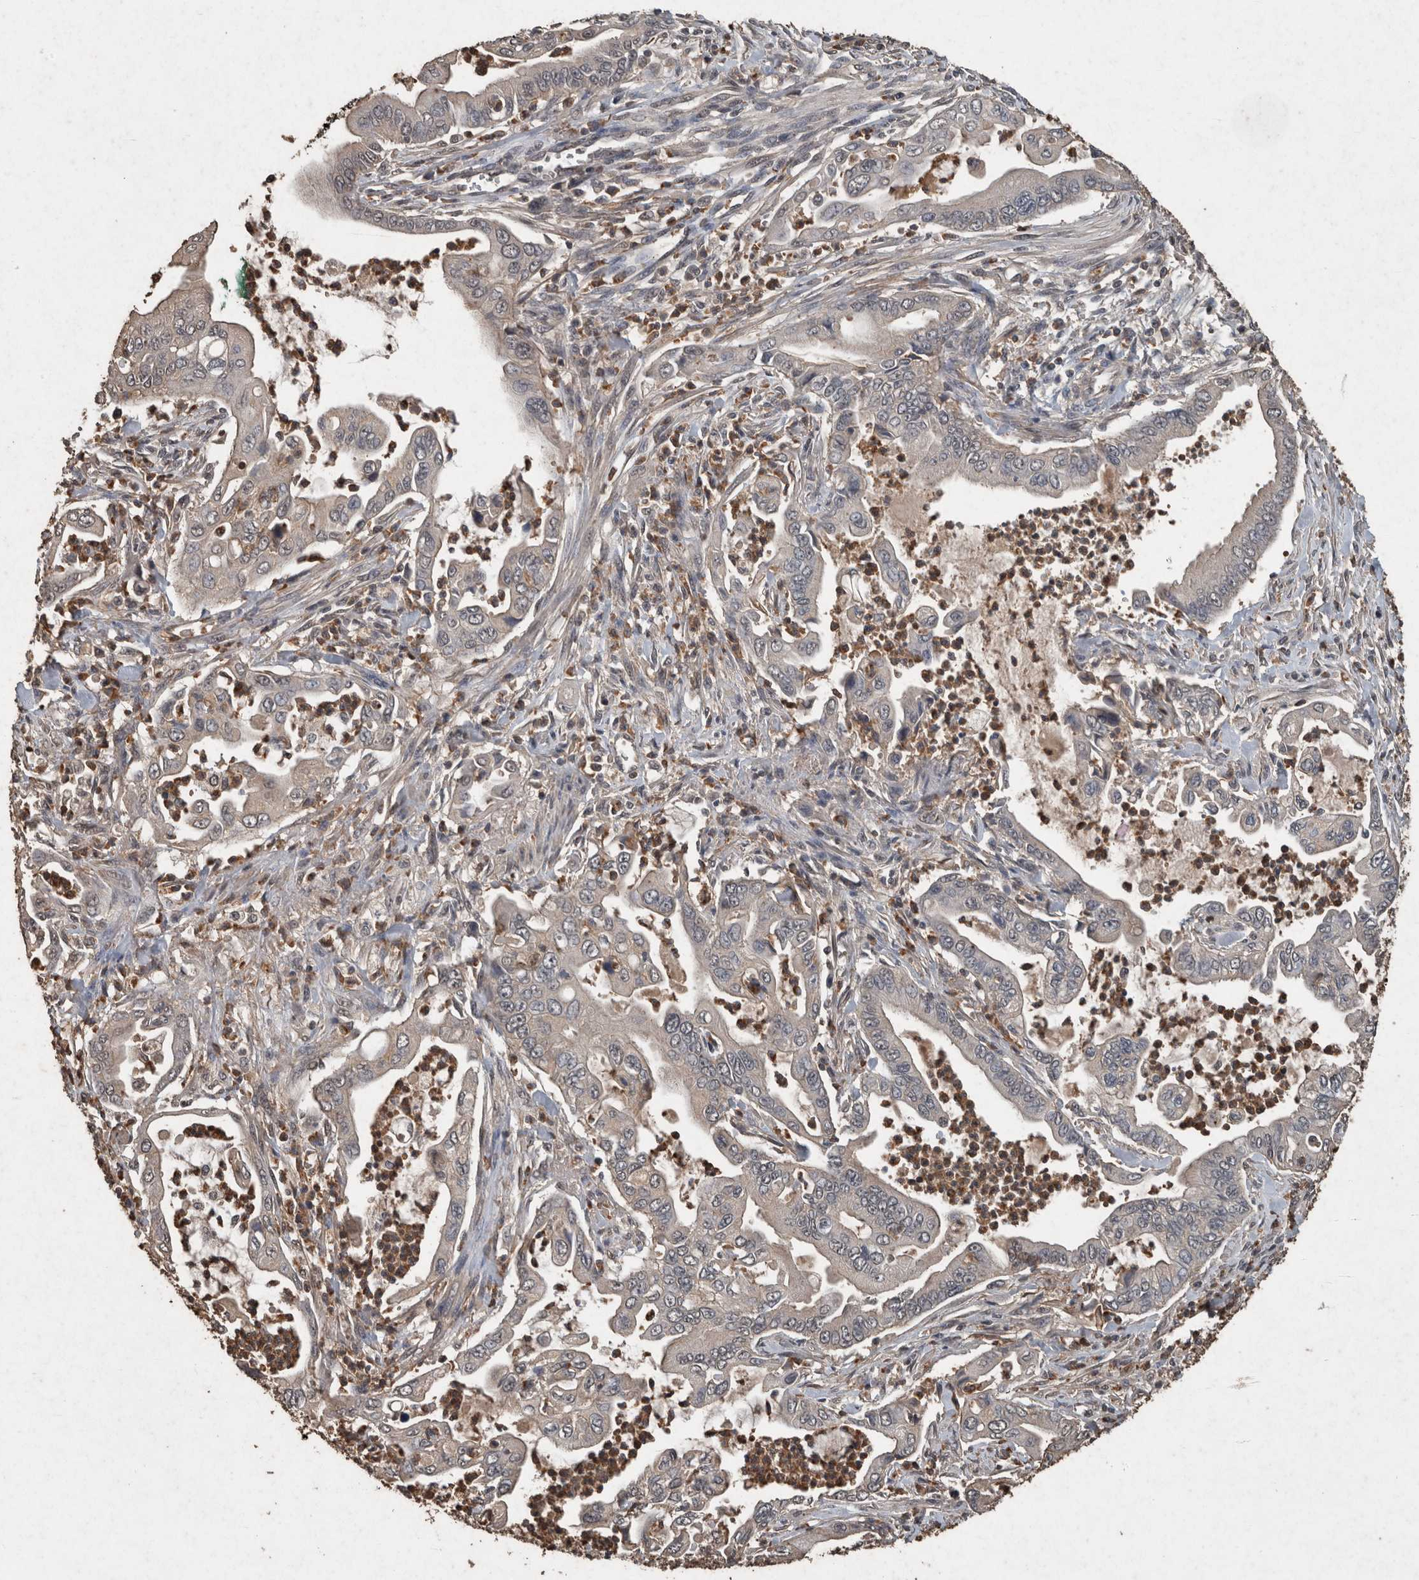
{"staining": {"intensity": "negative", "quantity": "none", "location": "none"}, "tissue": "pancreatic cancer", "cell_type": "Tumor cells", "image_type": "cancer", "snomed": [{"axis": "morphology", "description": "Adenocarcinoma, NOS"}, {"axis": "topography", "description": "Pancreas"}], "caption": "Immunohistochemistry (IHC) of human pancreatic adenocarcinoma displays no expression in tumor cells.", "gene": "FGFRL1", "patient": {"sex": "male", "age": 78}}